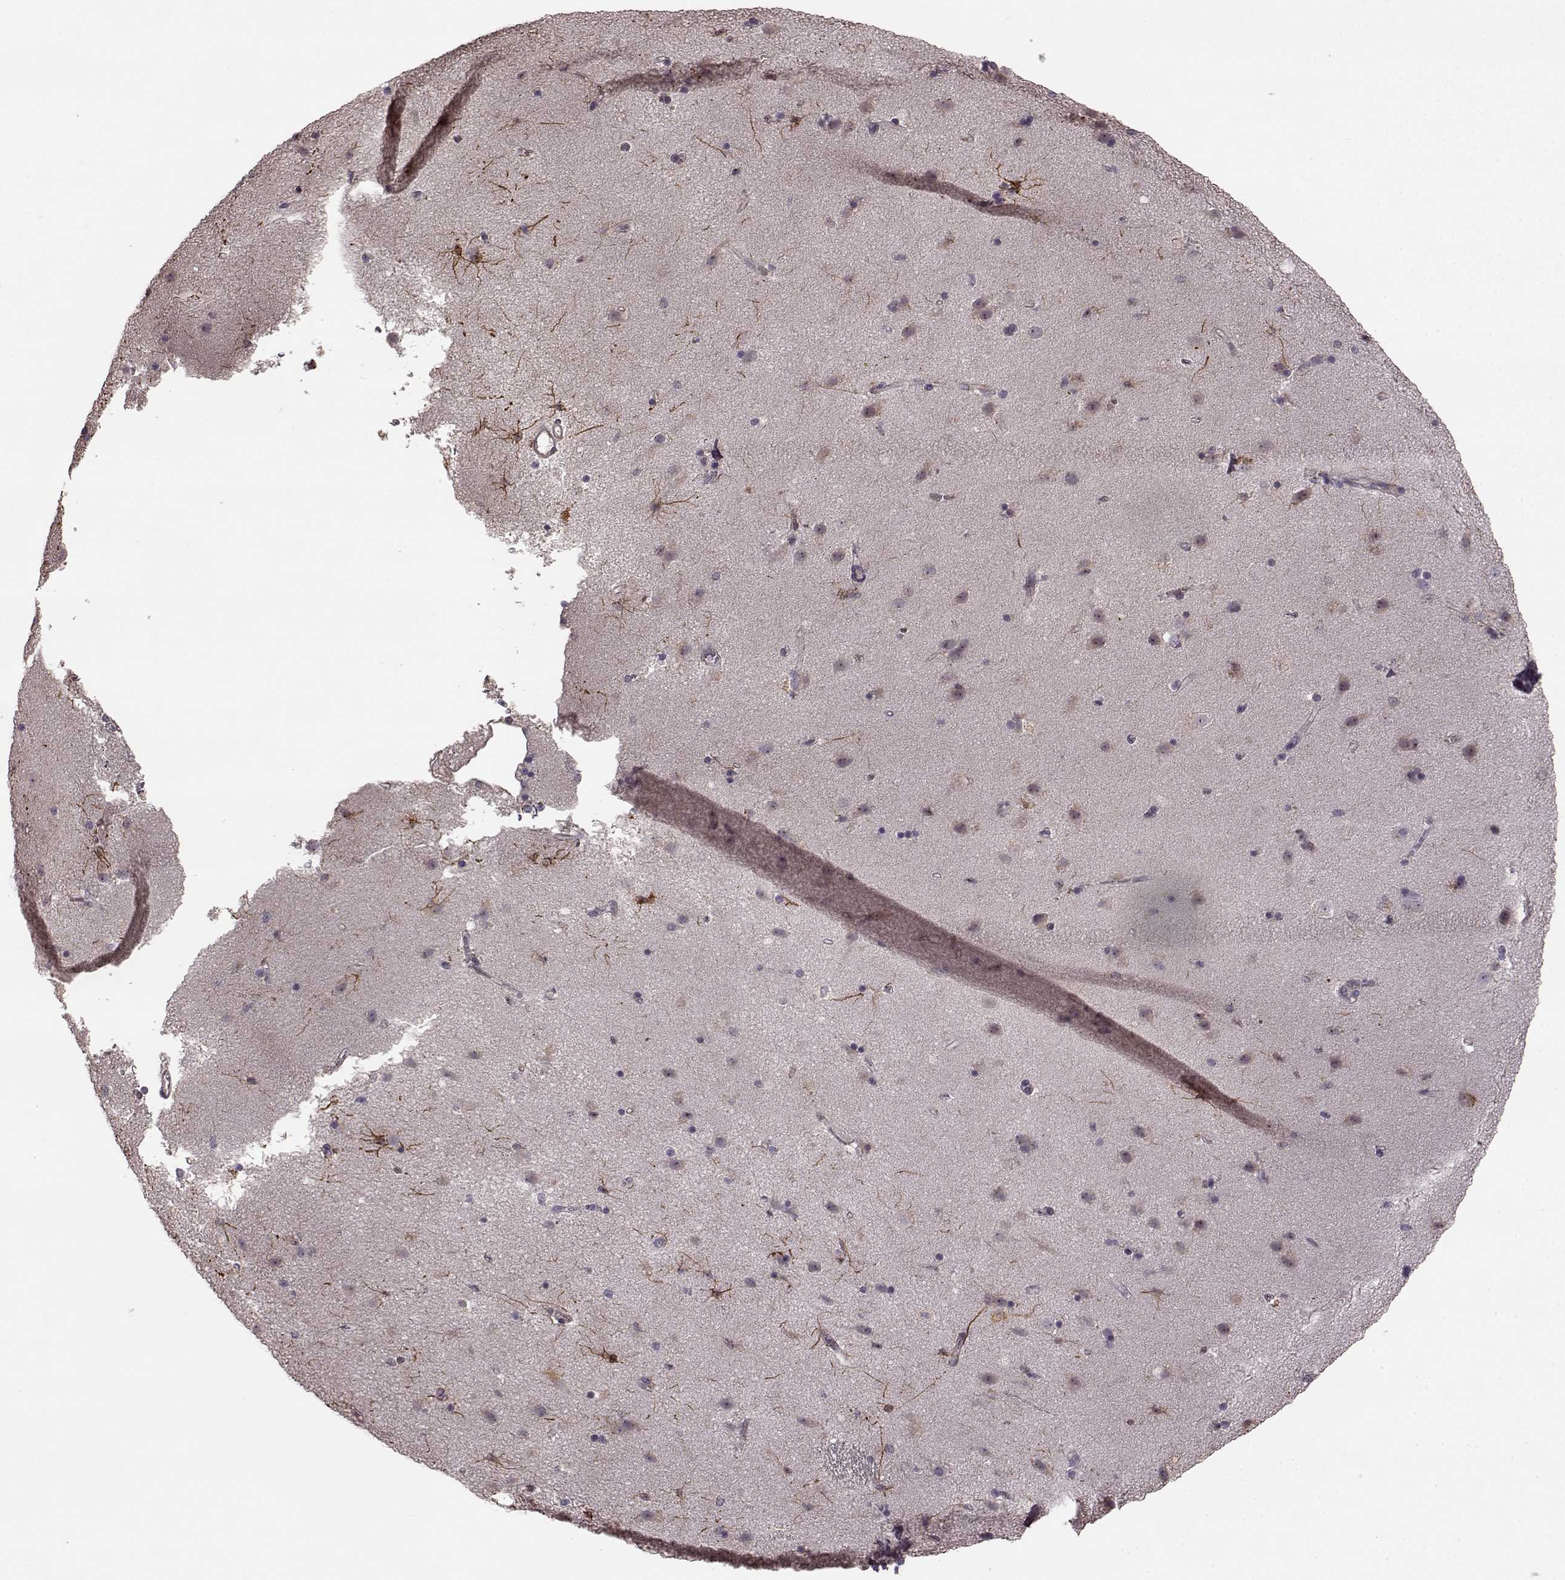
{"staining": {"intensity": "strong", "quantity": "<25%", "location": "cytoplasmic/membranous"}, "tissue": "caudate", "cell_type": "Glial cells", "image_type": "normal", "snomed": [{"axis": "morphology", "description": "Normal tissue, NOS"}, {"axis": "topography", "description": "Lateral ventricle wall"}], "caption": "IHC histopathology image of unremarkable caudate stained for a protein (brown), which displays medium levels of strong cytoplasmic/membranous positivity in about <25% of glial cells.", "gene": "NTF3", "patient": {"sex": "female", "age": 71}}